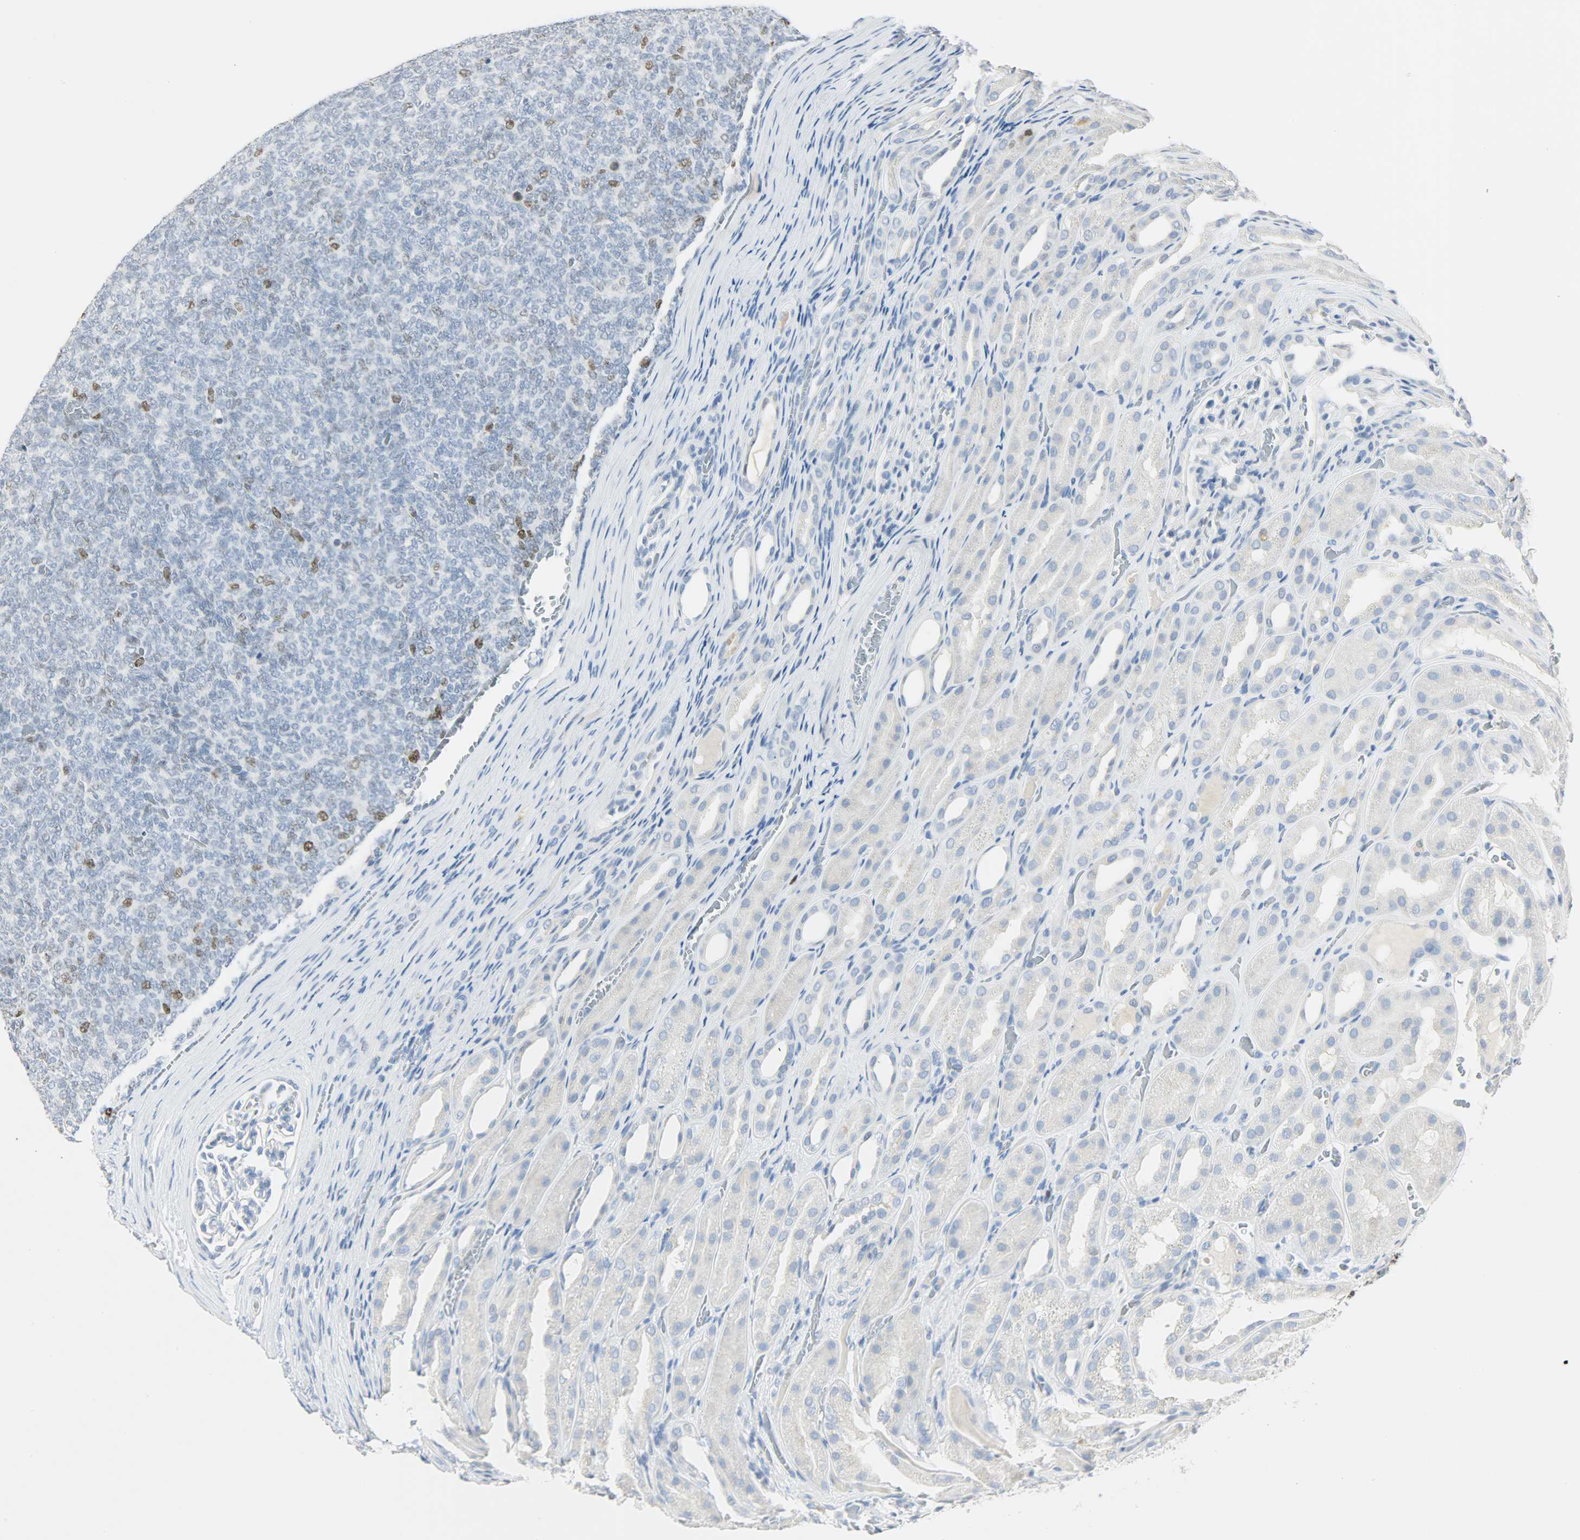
{"staining": {"intensity": "moderate", "quantity": "<25%", "location": "nuclear"}, "tissue": "renal cancer", "cell_type": "Tumor cells", "image_type": "cancer", "snomed": [{"axis": "morphology", "description": "Neoplasm, malignant, NOS"}, {"axis": "topography", "description": "Kidney"}], "caption": "Protein staining demonstrates moderate nuclear staining in approximately <25% of tumor cells in renal neoplasm (malignant).", "gene": "HELLS", "patient": {"sex": "male", "age": 28}}